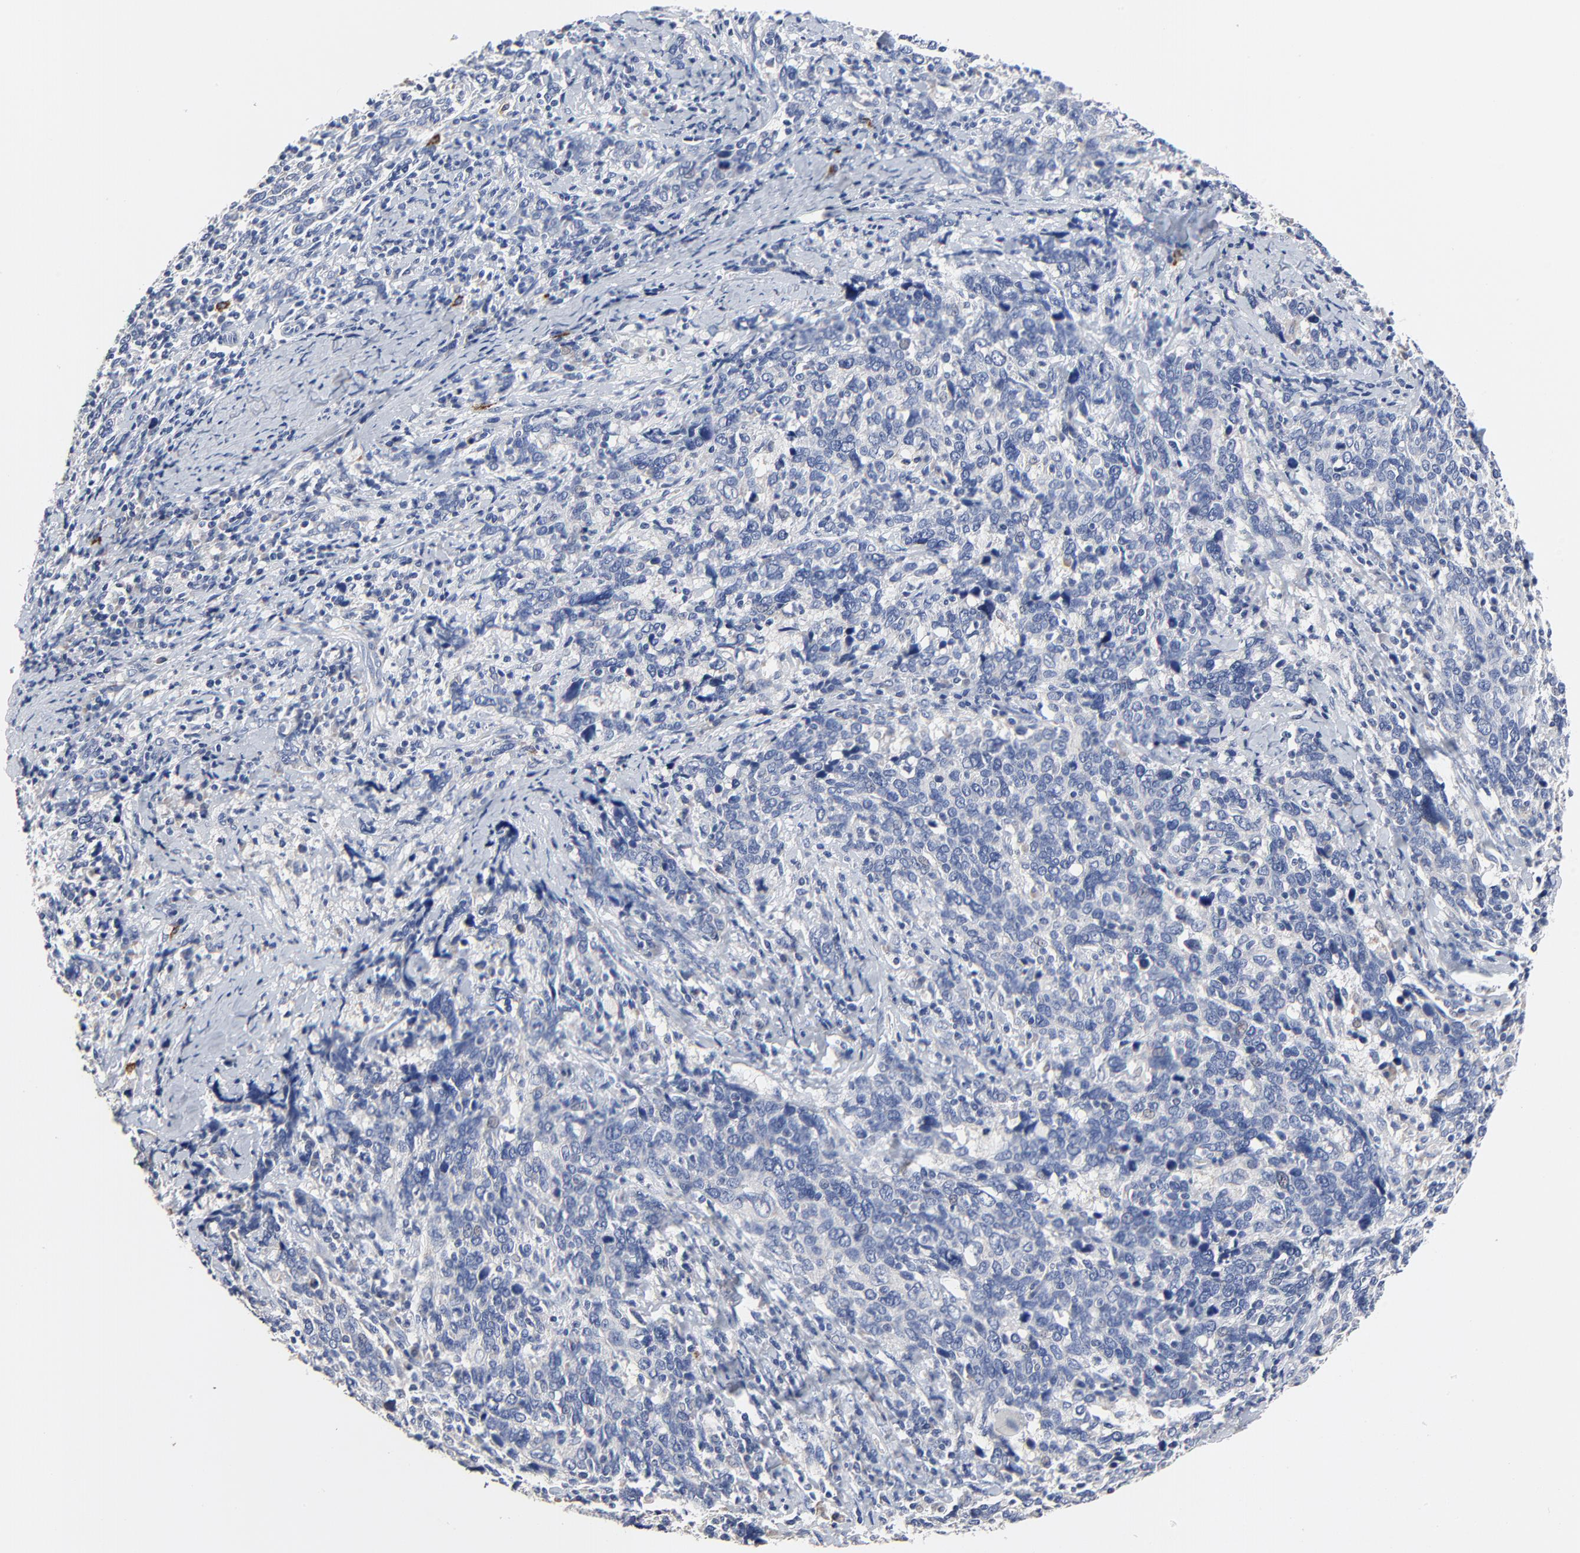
{"staining": {"intensity": "negative", "quantity": "none", "location": "none"}, "tissue": "cervical cancer", "cell_type": "Tumor cells", "image_type": "cancer", "snomed": [{"axis": "morphology", "description": "Squamous cell carcinoma, NOS"}, {"axis": "topography", "description": "Cervix"}], "caption": "Immunohistochemistry (IHC) of cervical squamous cell carcinoma demonstrates no expression in tumor cells. The staining was performed using DAB to visualize the protein expression in brown, while the nuclei were stained in blue with hematoxylin (Magnification: 20x).", "gene": "FBXL5", "patient": {"sex": "female", "age": 41}}